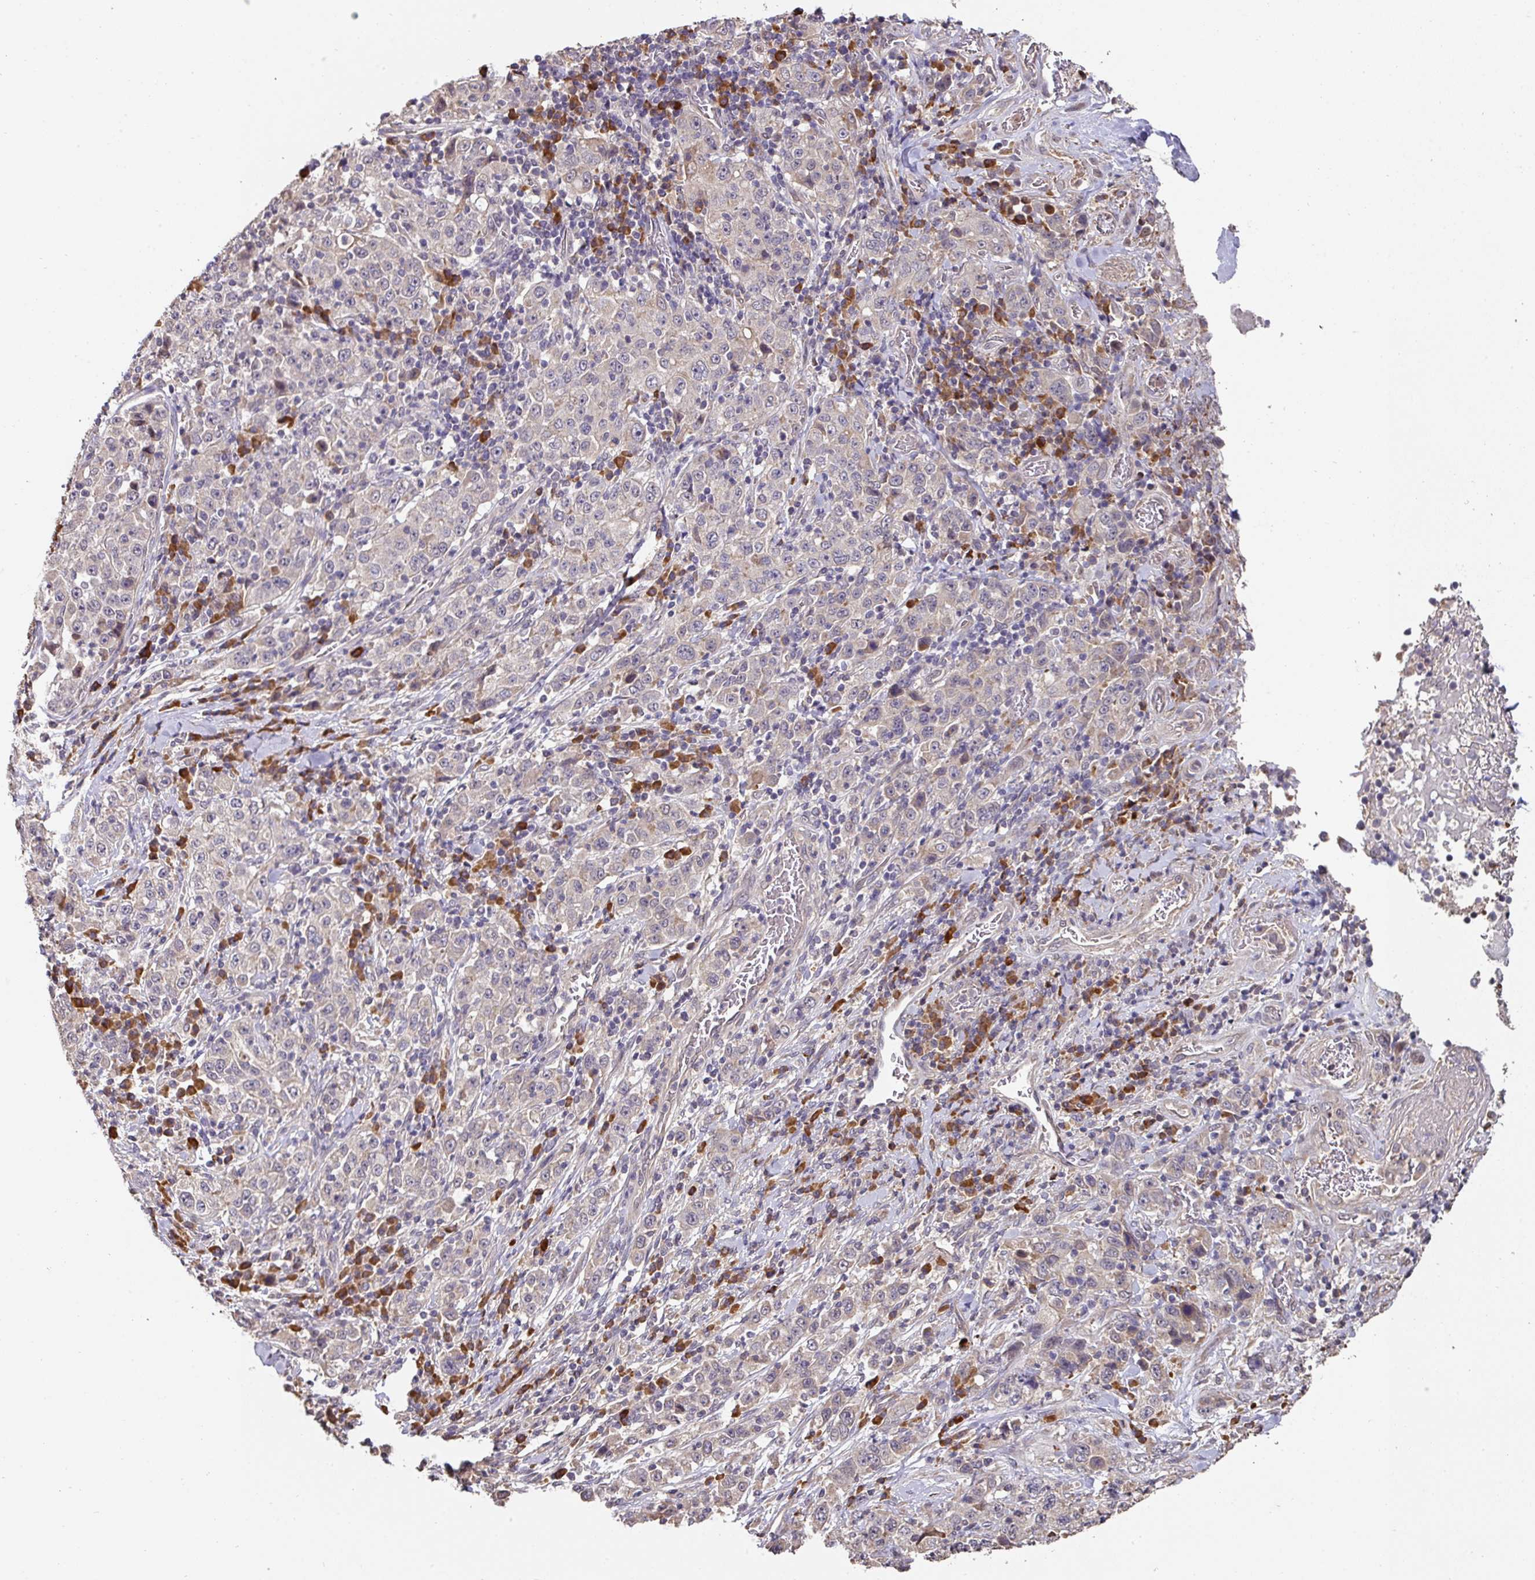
{"staining": {"intensity": "negative", "quantity": "none", "location": "none"}, "tissue": "stomach cancer", "cell_type": "Tumor cells", "image_type": "cancer", "snomed": [{"axis": "morphology", "description": "Normal tissue, NOS"}, {"axis": "morphology", "description": "Adenocarcinoma, NOS"}, {"axis": "topography", "description": "Stomach, upper"}, {"axis": "topography", "description": "Stomach"}], "caption": "The immunohistochemistry (IHC) photomicrograph has no significant expression in tumor cells of stomach cancer (adenocarcinoma) tissue.", "gene": "ACVR2B", "patient": {"sex": "male", "age": 59}}